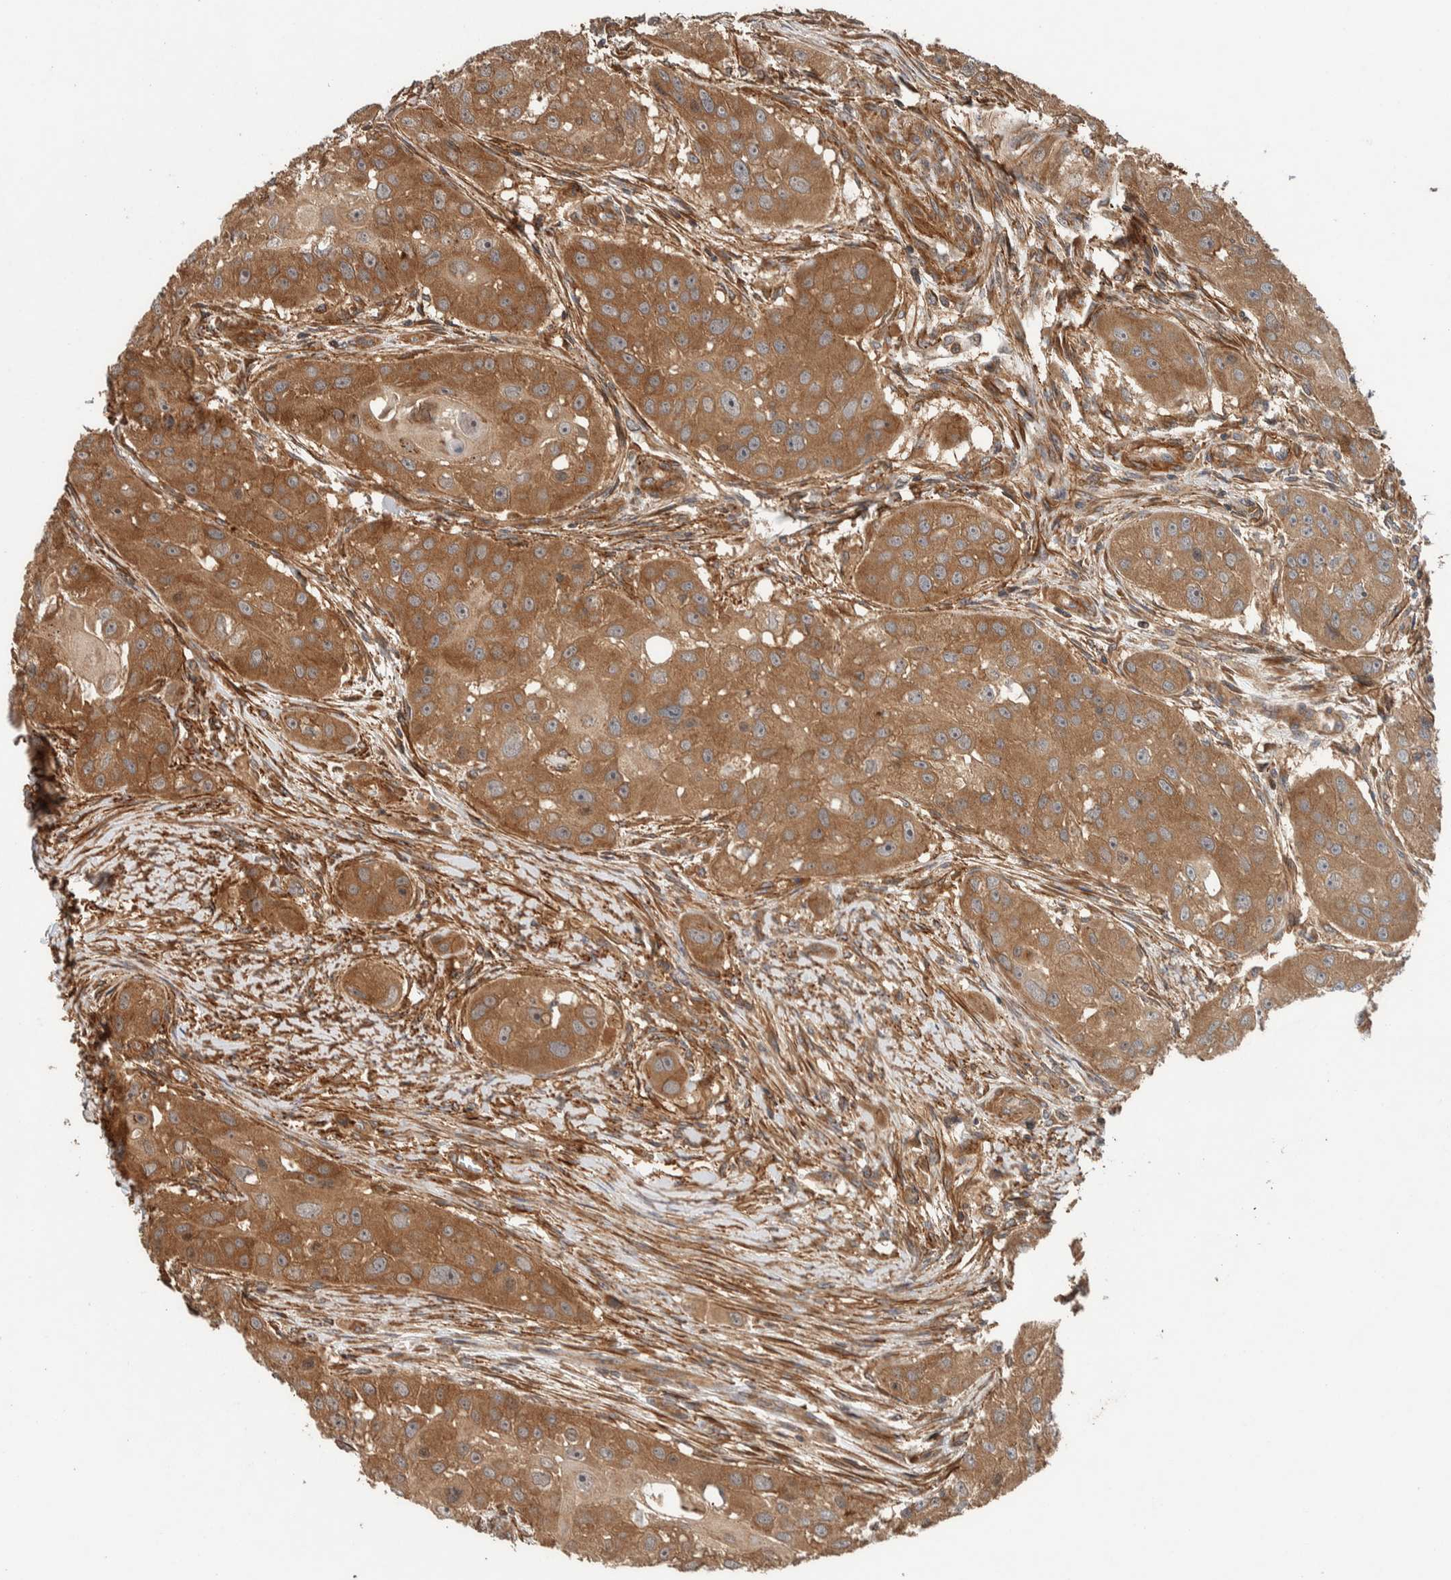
{"staining": {"intensity": "moderate", "quantity": ">75%", "location": "cytoplasmic/membranous"}, "tissue": "head and neck cancer", "cell_type": "Tumor cells", "image_type": "cancer", "snomed": [{"axis": "morphology", "description": "Normal tissue, NOS"}, {"axis": "morphology", "description": "Squamous cell carcinoma, NOS"}, {"axis": "topography", "description": "Skeletal muscle"}, {"axis": "topography", "description": "Head-Neck"}], "caption": "A histopathology image of human squamous cell carcinoma (head and neck) stained for a protein exhibits moderate cytoplasmic/membranous brown staining in tumor cells. The staining is performed using DAB brown chromogen to label protein expression. The nuclei are counter-stained blue using hematoxylin.", "gene": "SYNRG", "patient": {"sex": "male", "age": 51}}